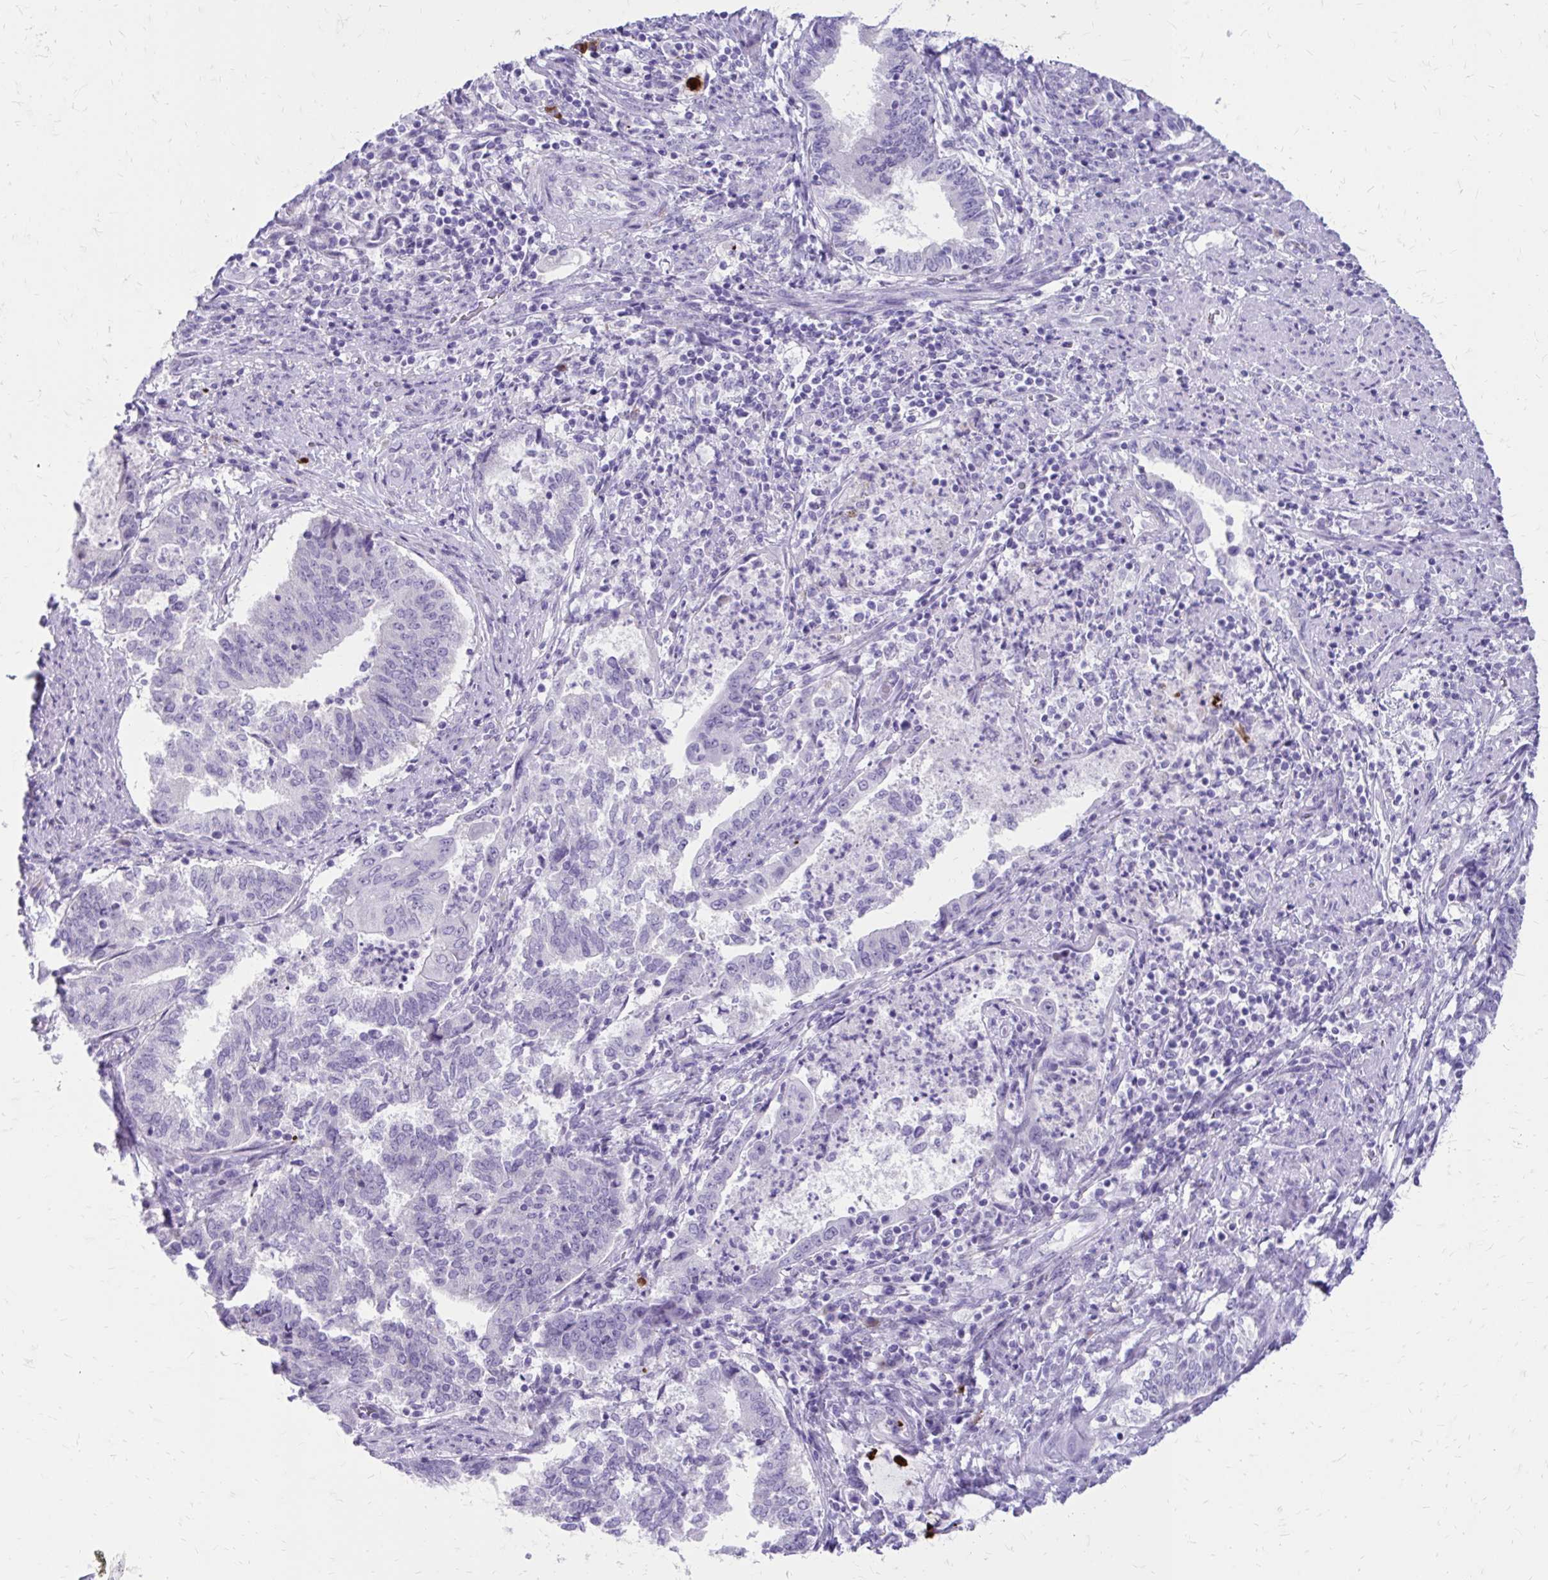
{"staining": {"intensity": "negative", "quantity": "none", "location": "none"}, "tissue": "endometrial cancer", "cell_type": "Tumor cells", "image_type": "cancer", "snomed": [{"axis": "morphology", "description": "Adenocarcinoma, NOS"}, {"axis": "topography", "description": "Endometrium"}], "caption": "The immunohistochemistry histopathology image has no significant positivity in tumor cells of adenocarcinoma (endometrial) tissue.", "gene": "SATL1", "patient": {"sex": "female", "age": 65}}